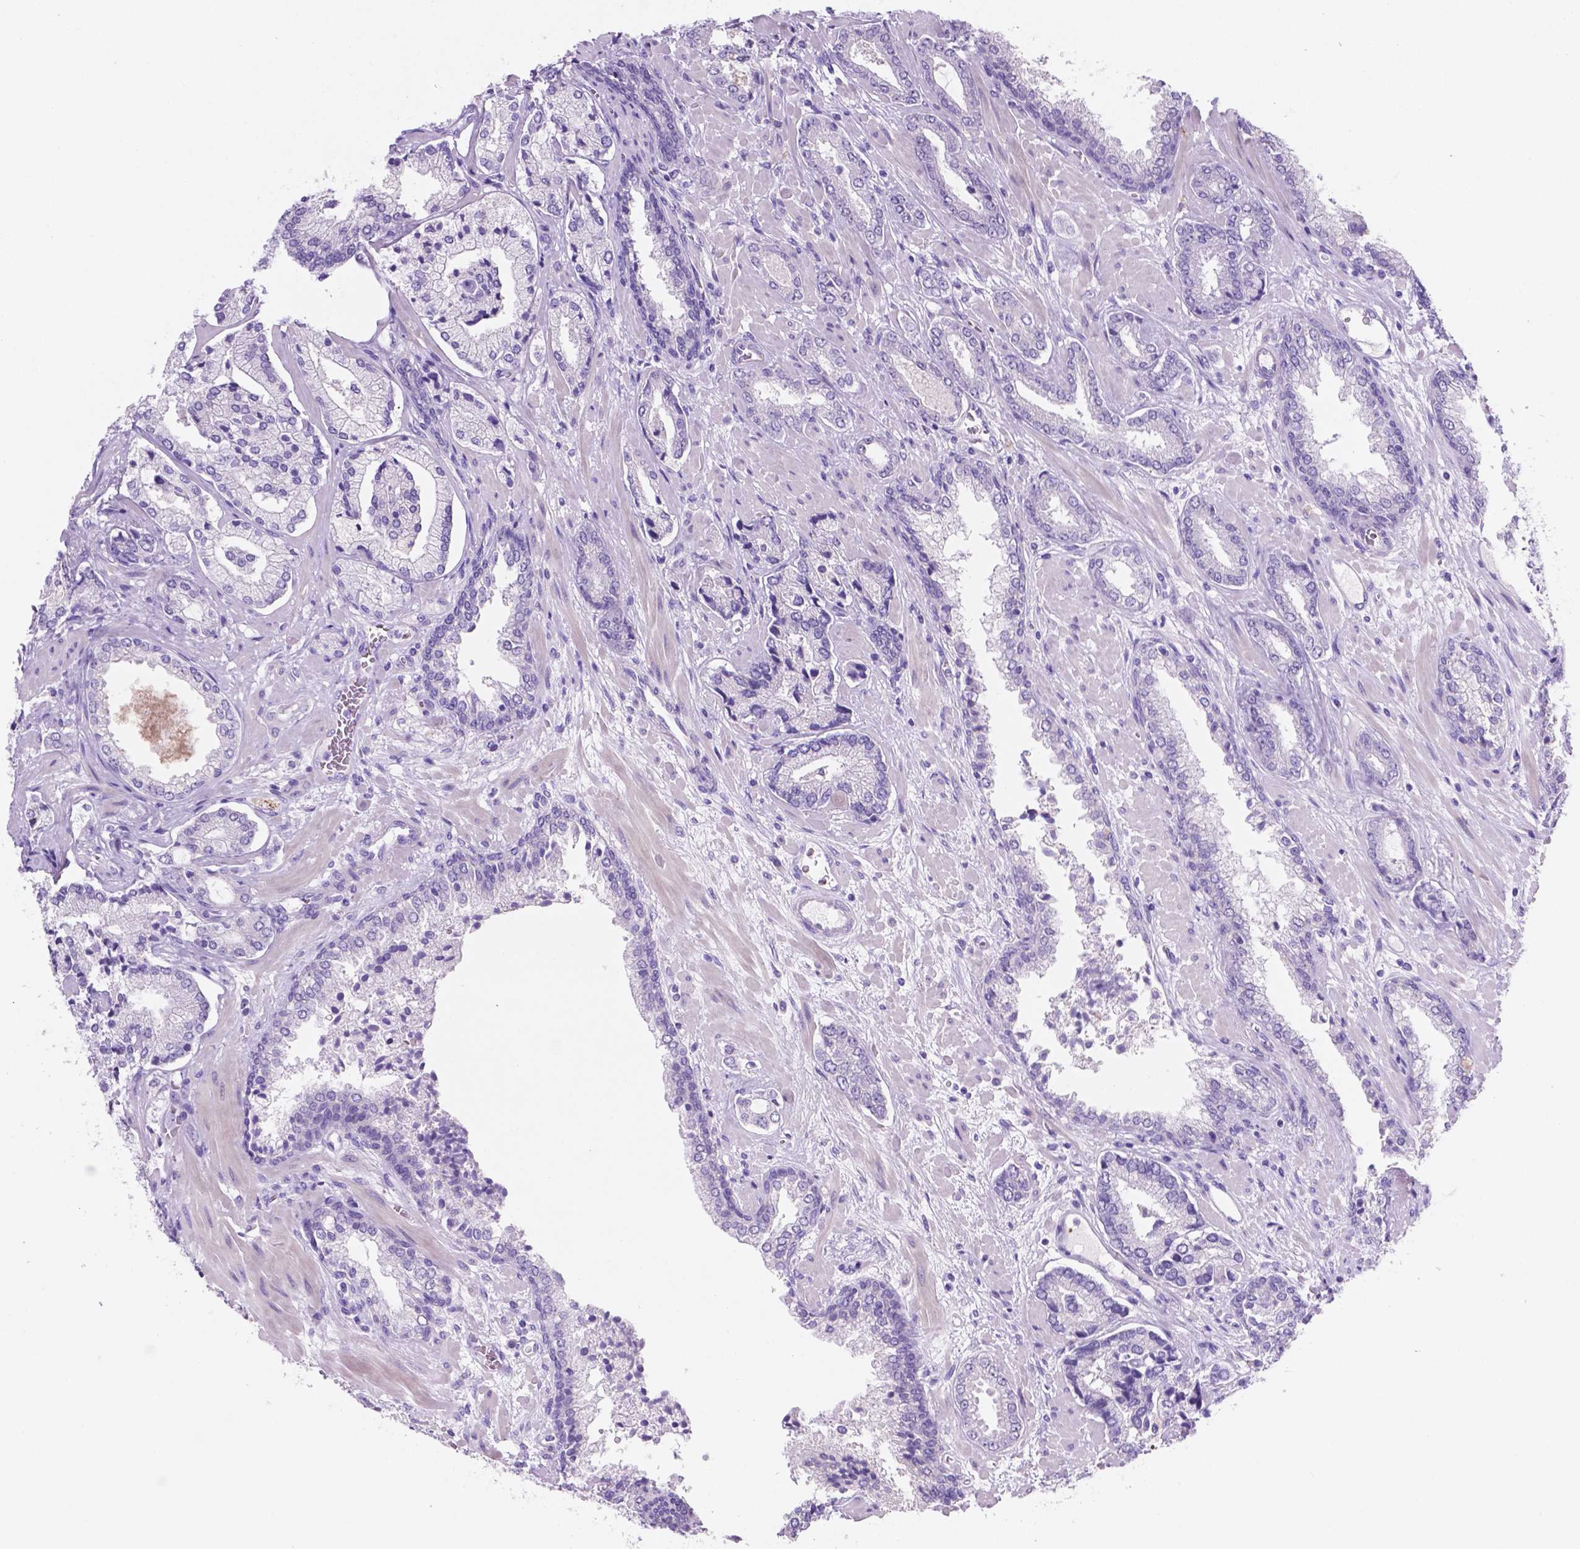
{"staining": {"intensity": "negative", "quantity": "none", "location": "none"}, "tissue": "prostate cancer", "cell_type": "Tumor cells", "image_type": "cancer", "snomed": [{"axis": "morphology", "description": "Adenocarcinoma, Low grade"}, {"axis": "topography", "description": "Prostate"}], "caption": "Protein analysis of prostate adenocarcinoma (low-grade) displays no significant positivity in tumor cells.", "gene": "EBLN2", "patient": {"sex": "male", "age": 61}}